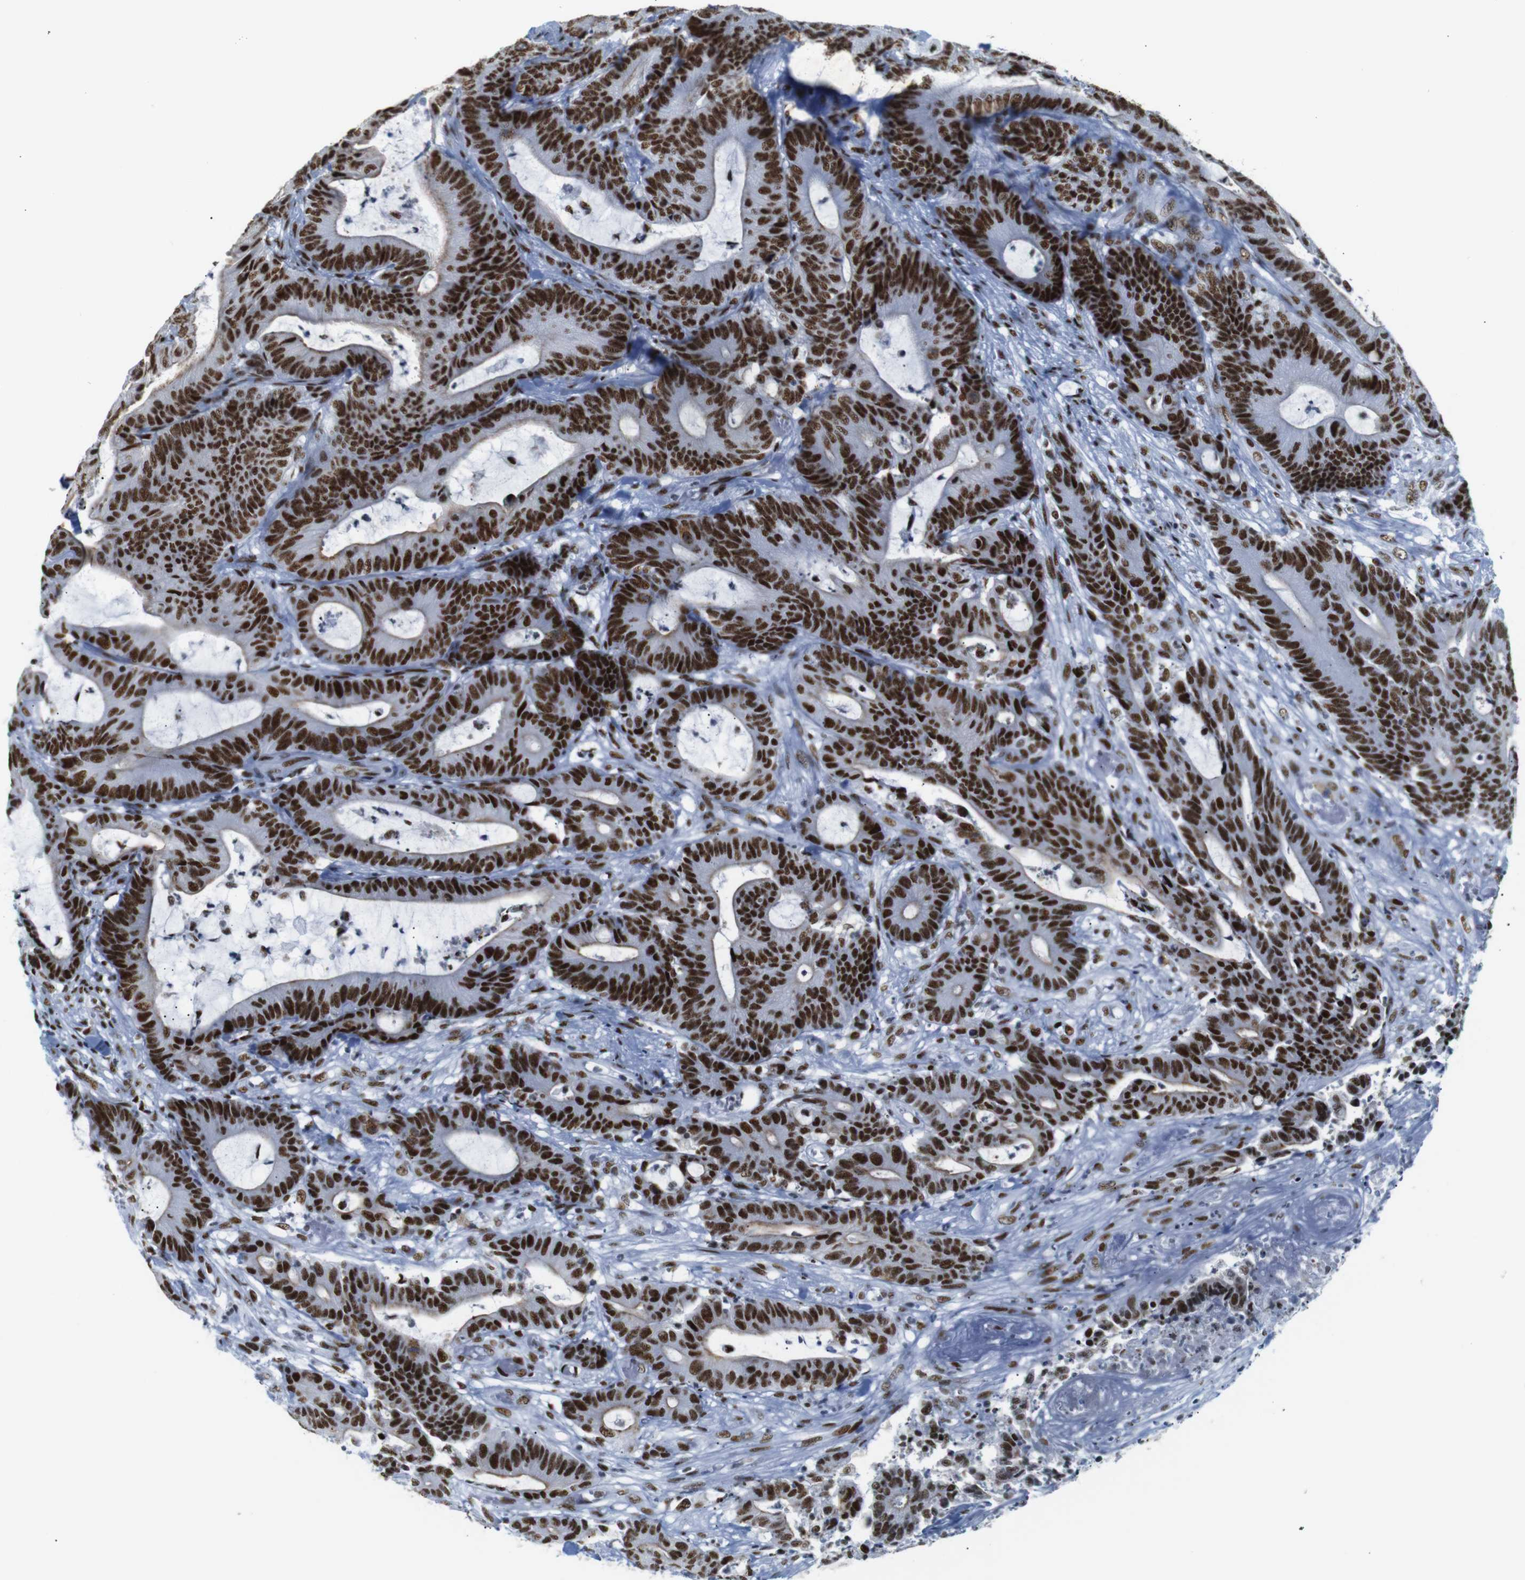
{"staining": {"intensity": "strong", "quantity": ">75%", "location": "nuclear"}, "tissue": "colorectal cancer", "cell_type": "Tumor cells", "image_type": "cancer", "snomed": [{"axis": "morphology", "description": "Adenocarcinoma, NOS"}, {"axis": "topography", "description": "Colon"}], "caption": "Immunohistochemistry (IHC) (DAB) staining of colorectal adenocarcinoma exhibits strong nuclear protein positivity in about >75% of tumor cells. (Stains: DAB (3,3'-diaminobenzidine) in brown, nuclei in blue, Microscopy: brightfield microscopy at high magnification).", "gene": "TRA2B", "patient": {"sex": "female", "age": 84}}